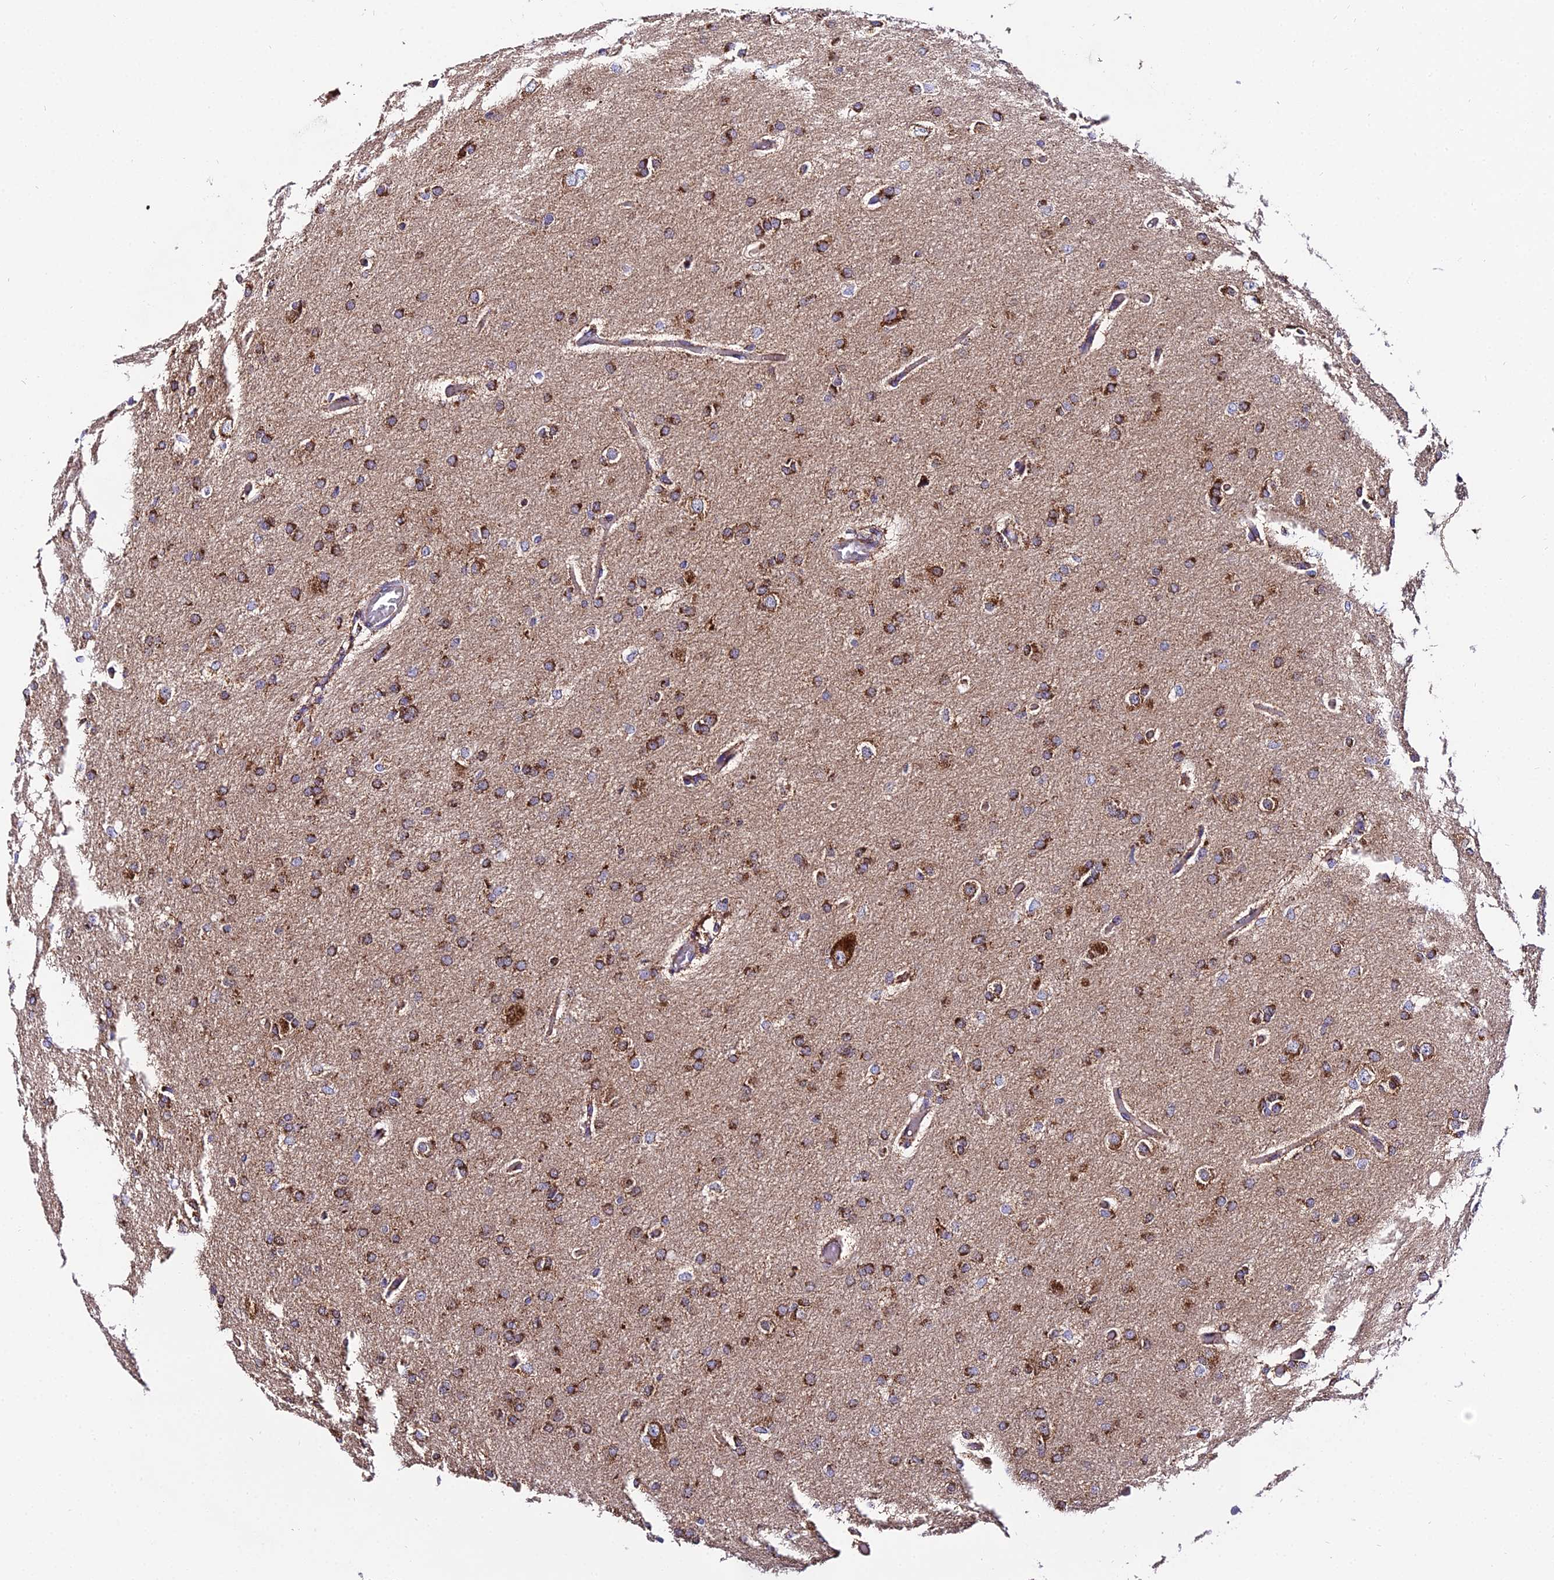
{"staining": {"intensity": "strong", "quantity": ">75%", "location": "cytoplasmic/membranous"}, "tissue": "glioma", "cell_type": "Tumor cells", "image_type": "cancer", "snomed": [{"axis": "morphology", "description": "Glioma, malignant, High grade"}, {"axis": "topography", "description": "Cerebral cortex"}], "caption": "Immunohistochemical staining of human malignant high-grade glioma exhibits high levels of strong cytoplasmic/membranous expression in about >75% of tumor cells.", "gene": "OCIAD1", "patient": {"sex": "female", "age": 36}}